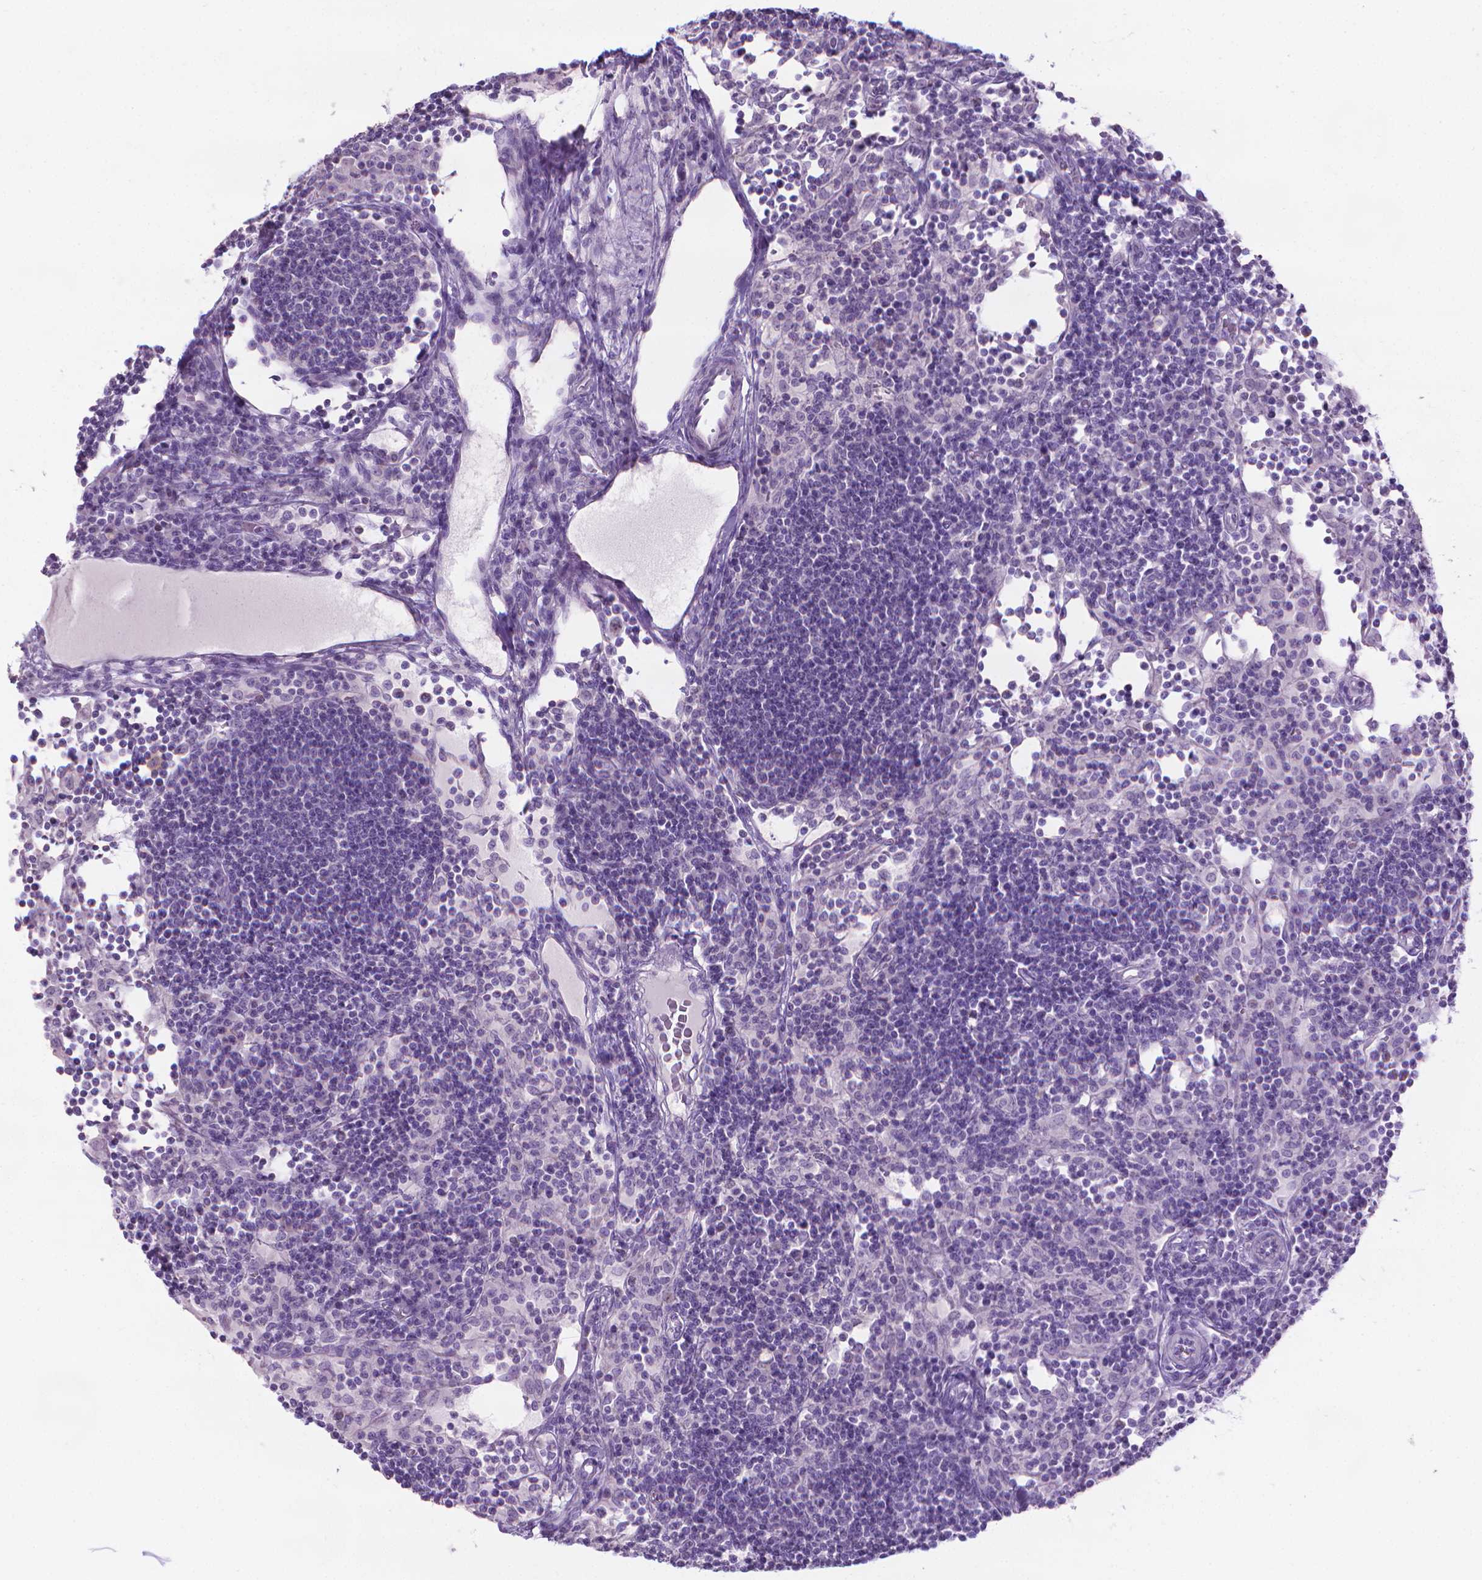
{"staining": {"intensity": "negative", "quantity": "none", "location": "none"}, "tissue": "lymph node", "cell_type": "Germinal center cells", "image_type": "normal", "snomed": [{"axis": "morphology", "description": "Normal tissue, NOS"}, {"axis": "topography", "description": "Lymph node"}], "caption": "The photomicrograph reveals no staining of germinal center cells in normal lymph node. (Stains: DAB (3,3'-diaminobenzidine) immunohistochemistry with hematoxylin counter stain, Microscopy: brightfield microscopy at high magnification).", "gene": "SPAG6", "patient": {"sex": "female", "age": 72}}